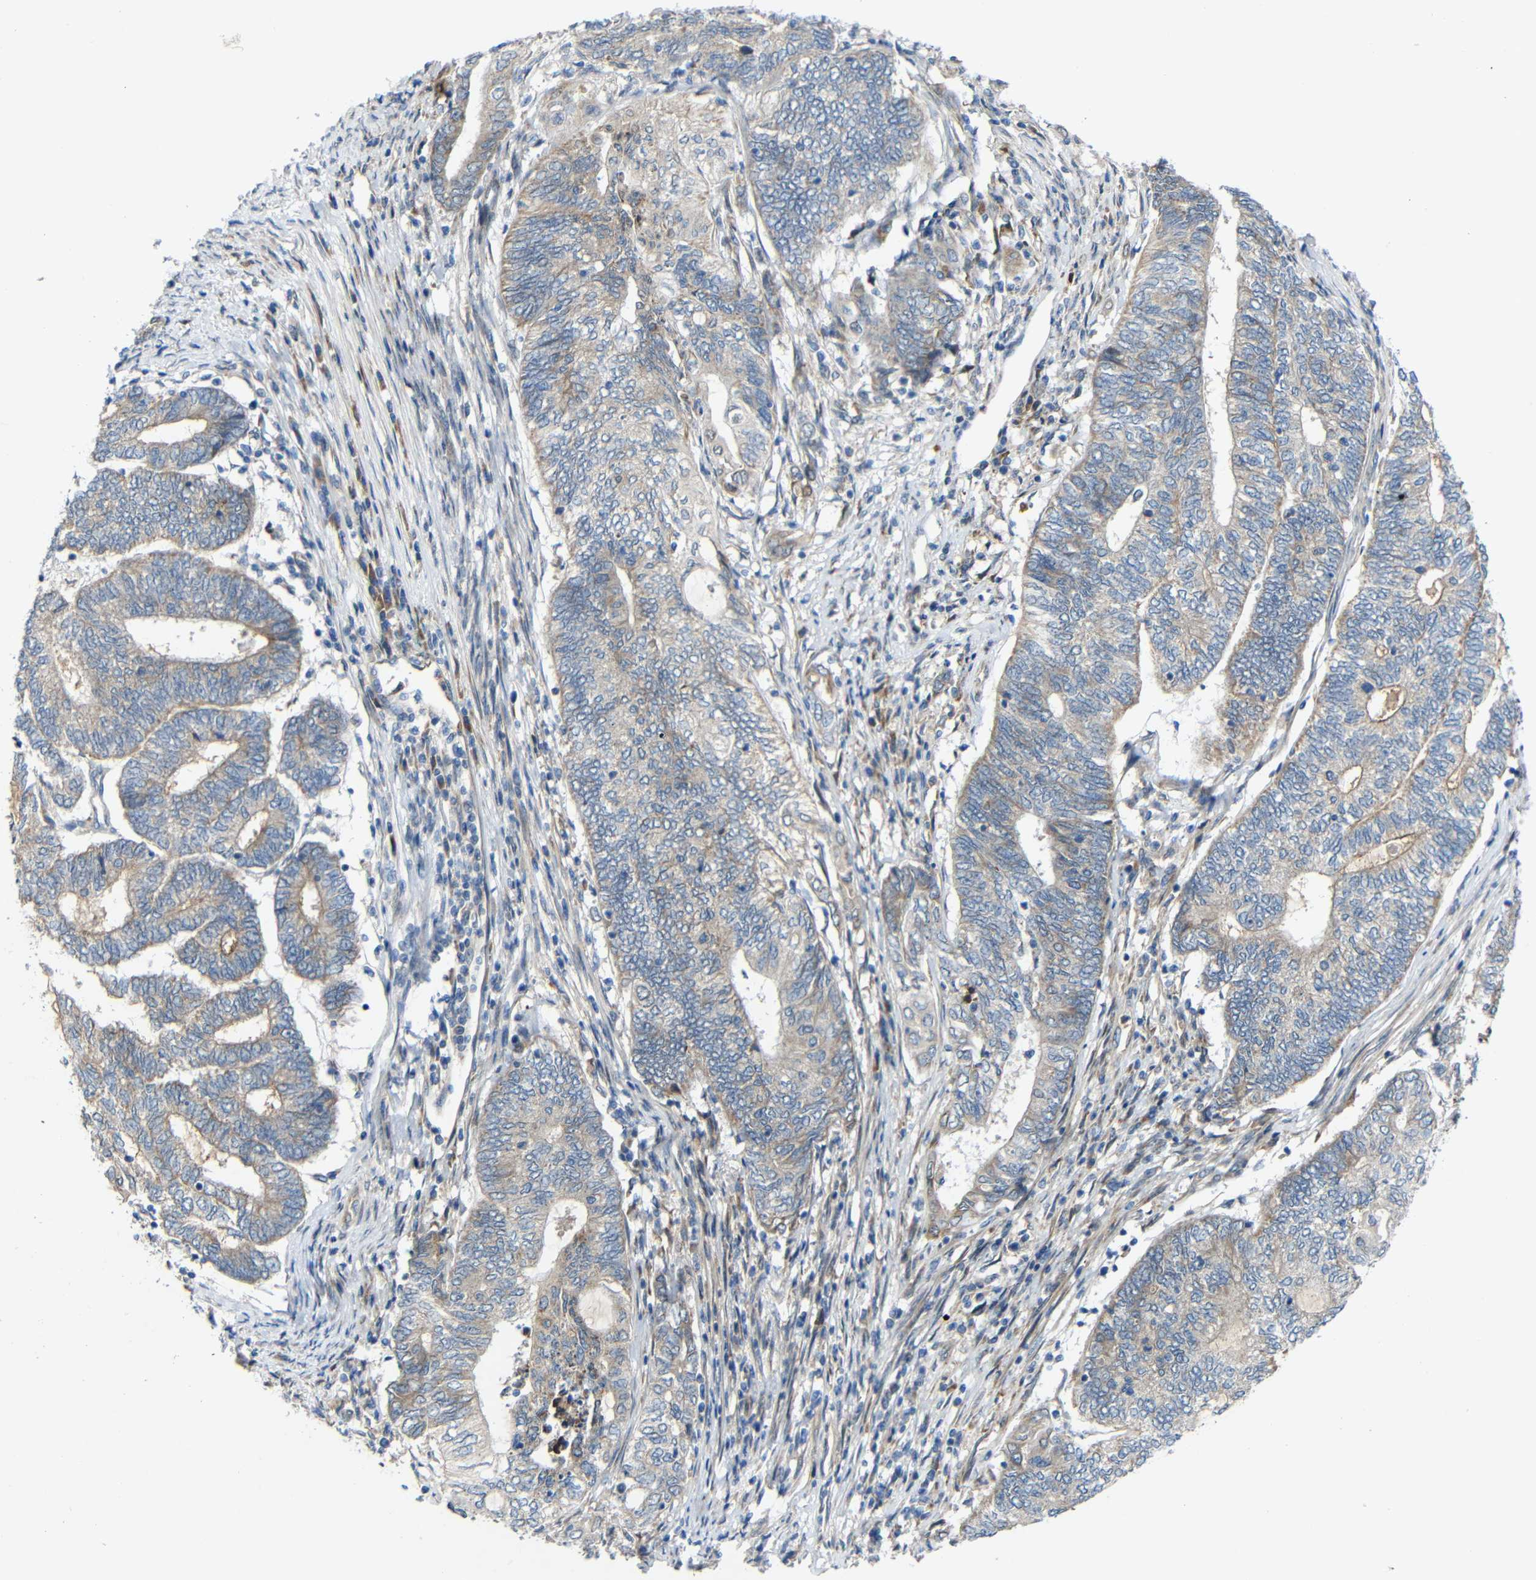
{"staining": {"intensity": "weak", "quantity": "25%-75%", "location": "cytoplasmic/membranous"}, "tissue": "endometrial cancer", "cell_type": "Tumor cells", "image_type": "cancer", "snomed": [{"axis": "morphology", "description": "Adenocarcinoma, NOS"}, {"axis": "topography", "description": "Uterus"}, {"axis": "topography", "description": "Endometrium"}], "caption": "Protein analysis of endometrial cancer (adenocarcinoma) tissue shows weak cytoplasmic/membranous expression in approximately 25%-75% of tumor cells. The protein is shown in brown color, while the nuclei are stained blue.", "gene": "TMEM25", "patient": {"sex": "female", "age": 70}}